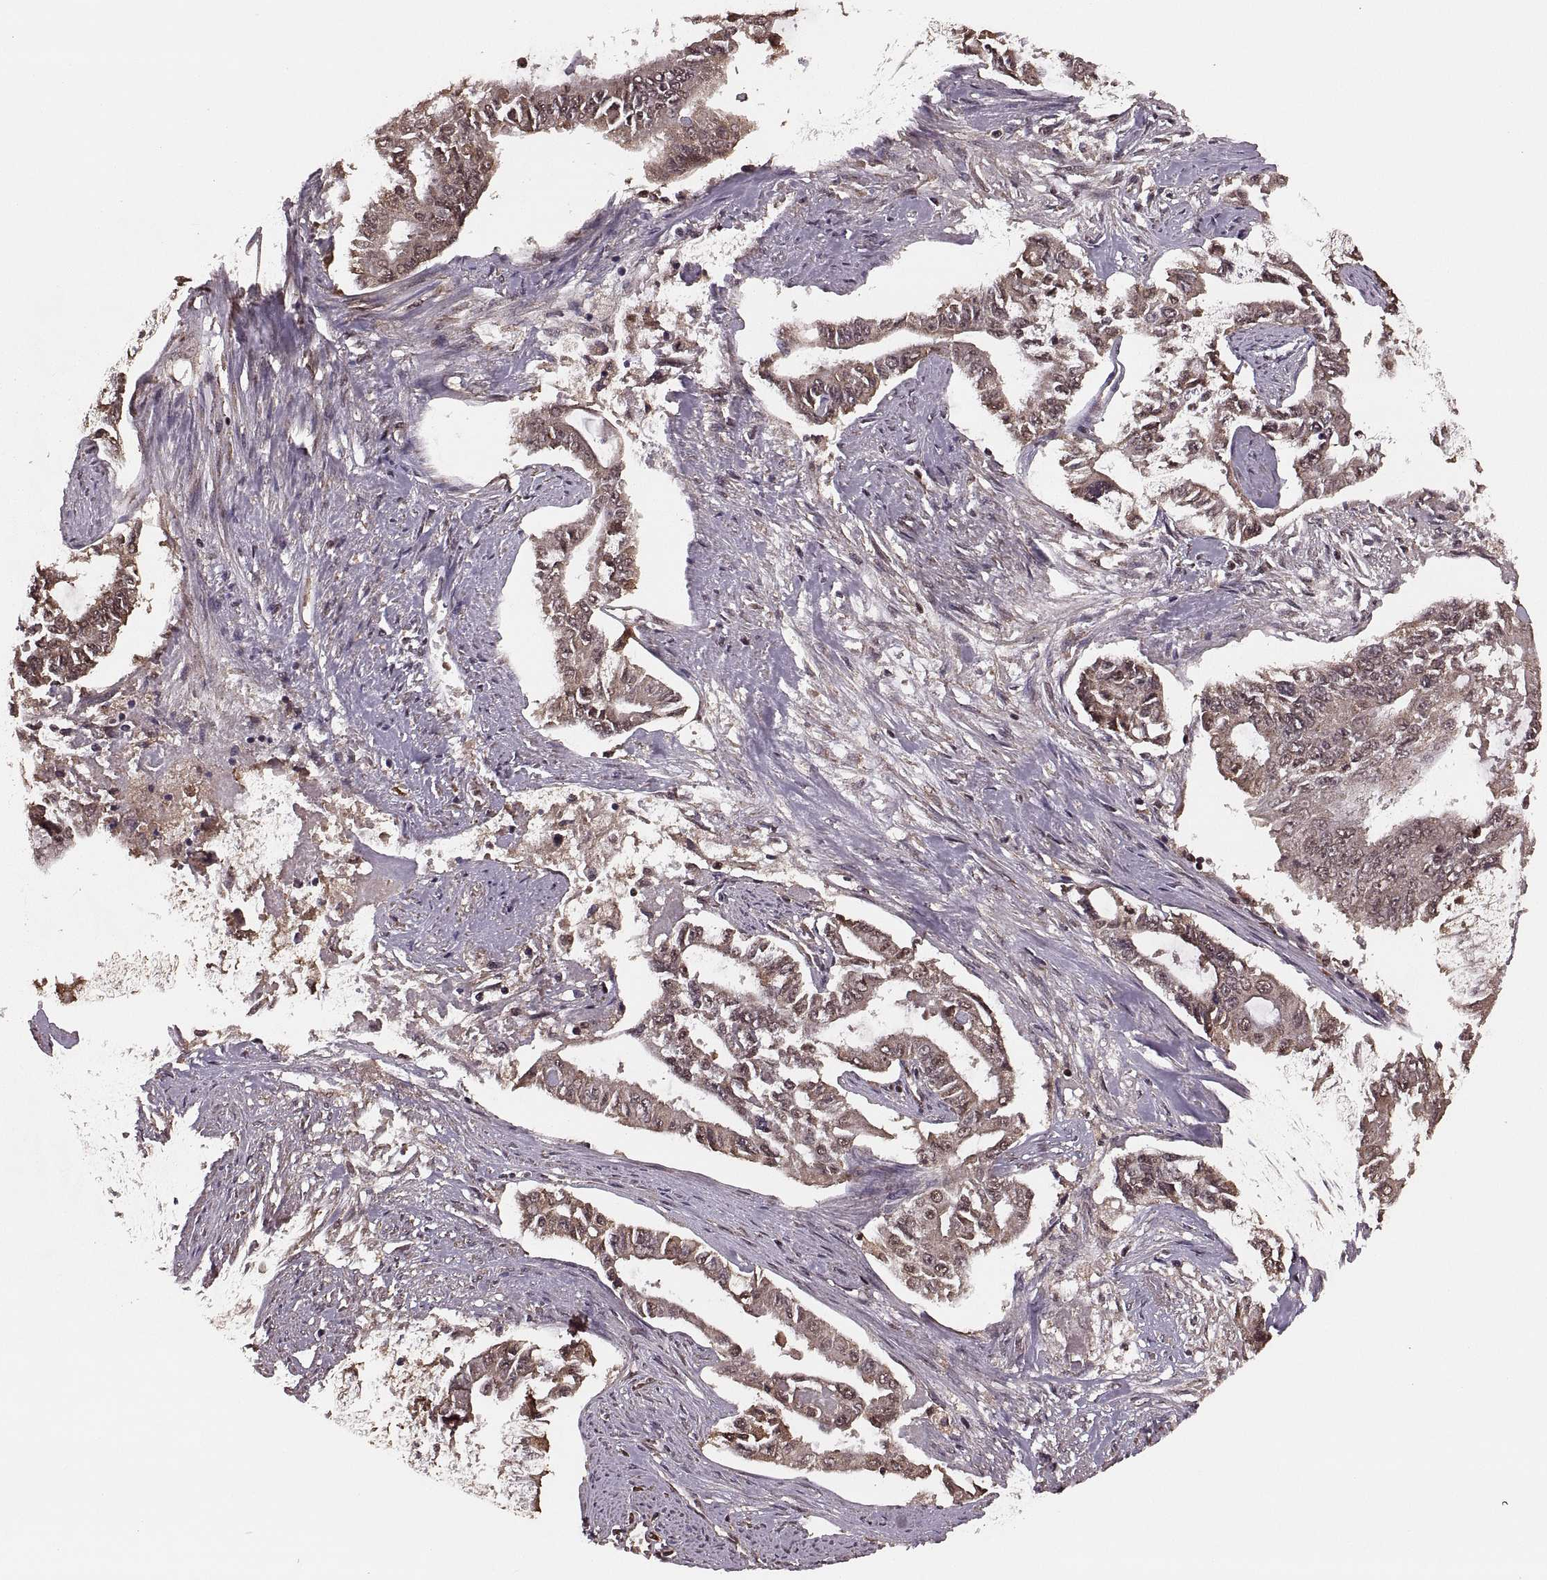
{"staining": {"intensity": "moderate", "quantity": "25%-75%", "location": "cytoplasmic/membranous"}, "tissue": "endometrial cancer", "cell_type": "Tumor cells", "image_type": "cancer", "snomed": [{"axis": "morphology", "description": "Adenocarcinoma, NOS"}, {"axis": "topography", "description": "Uterus"}], "caption": "Protein expression analysis of endometrial cancer shows moderate cytoplasmic/membranous positivity in about 25%-75% of tumor cells.", "gene": "RFT1", "patient": {"sex": "female", "age": 59}}